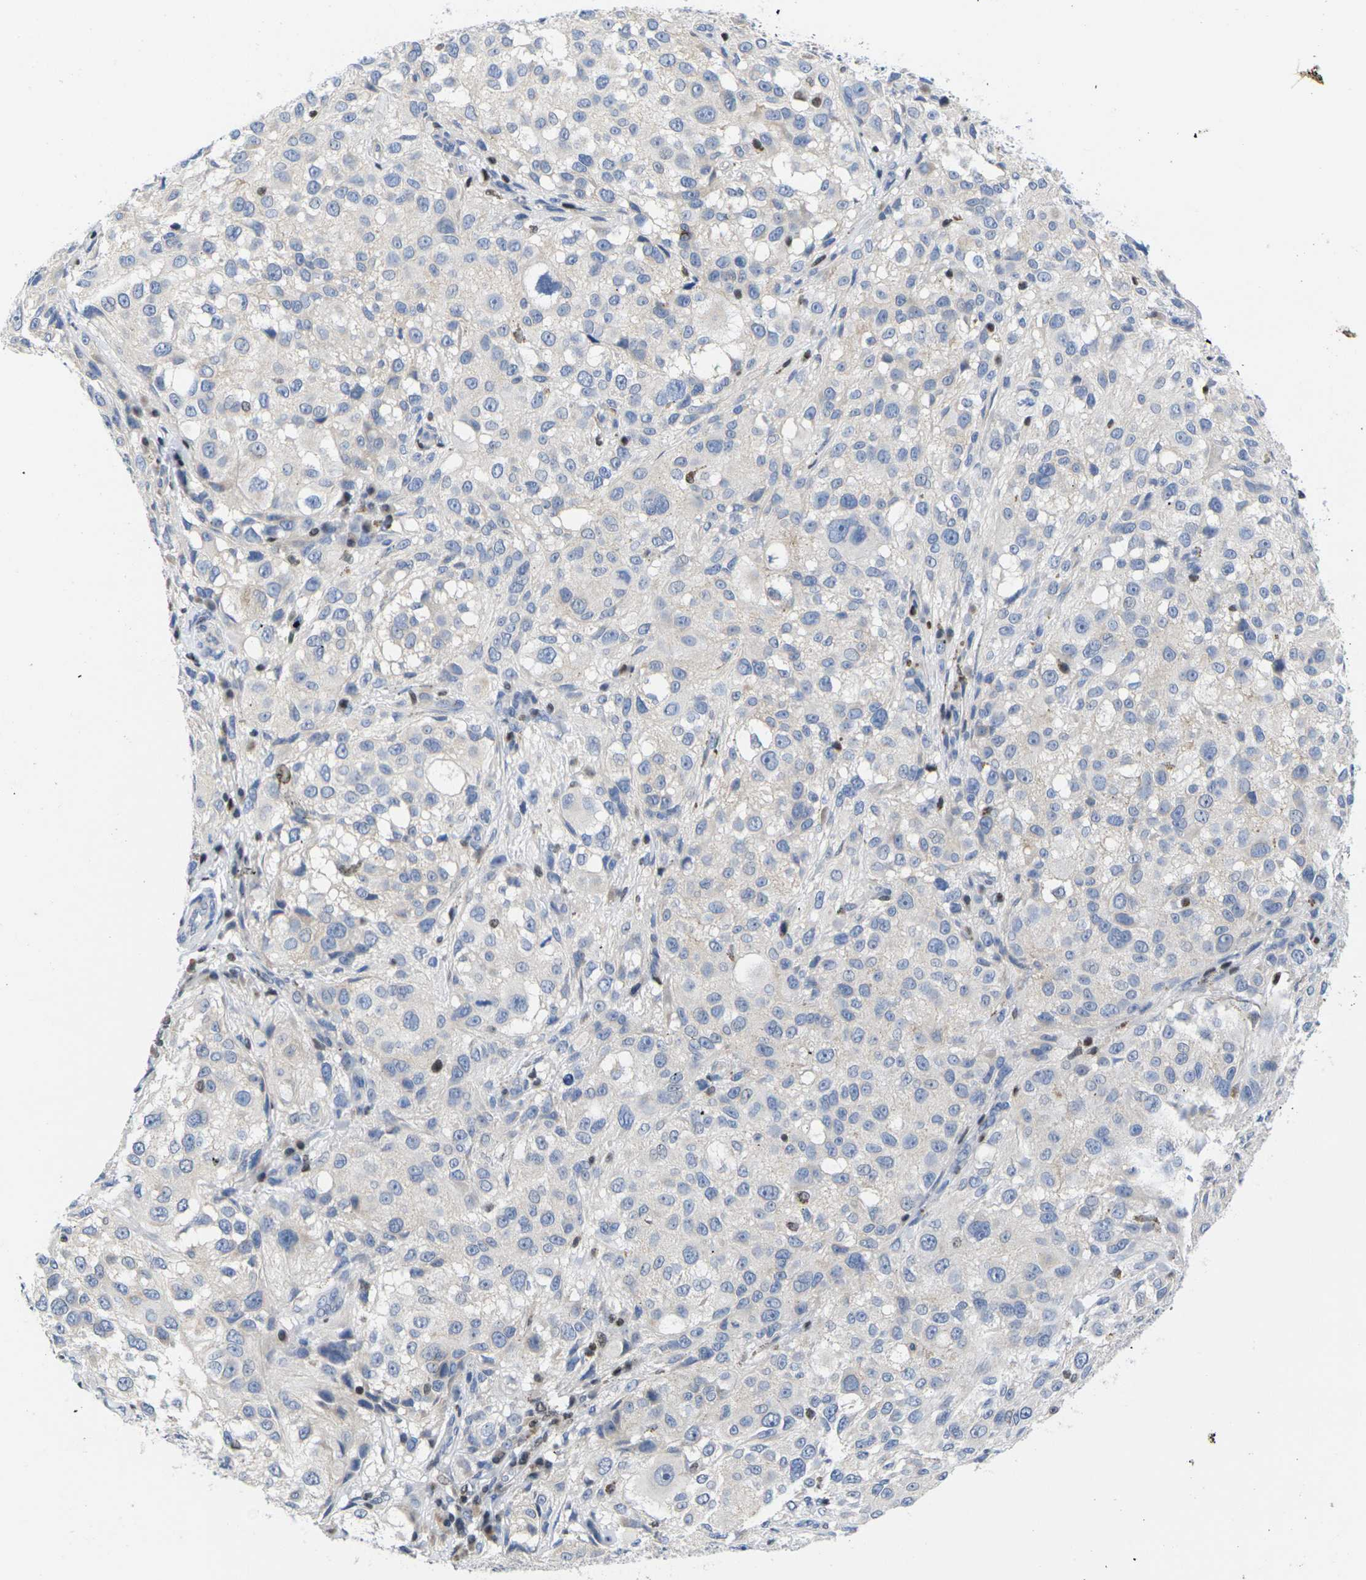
{"staining": {"intensity": "negative", "quantity": "none", "location": "none"}, "tissue": "melanoma", "cell_type": "Tumor cells", "image_type": "cancer", "snomed": [{"axis": "morphology", "description": "Necrosis, NOS"}, {"axis": "morphology", "description": "Malignant melanoma, NOS"}, {"axis": "topography", "description": "Skin"}], "caption": "High power microscopy image of an IHC photomicrograph of malignant melanoma, revealing no significant positivity in tumor cells.", "gene": "IKZF1", "patient": {"sex": "female", "age": 87}}